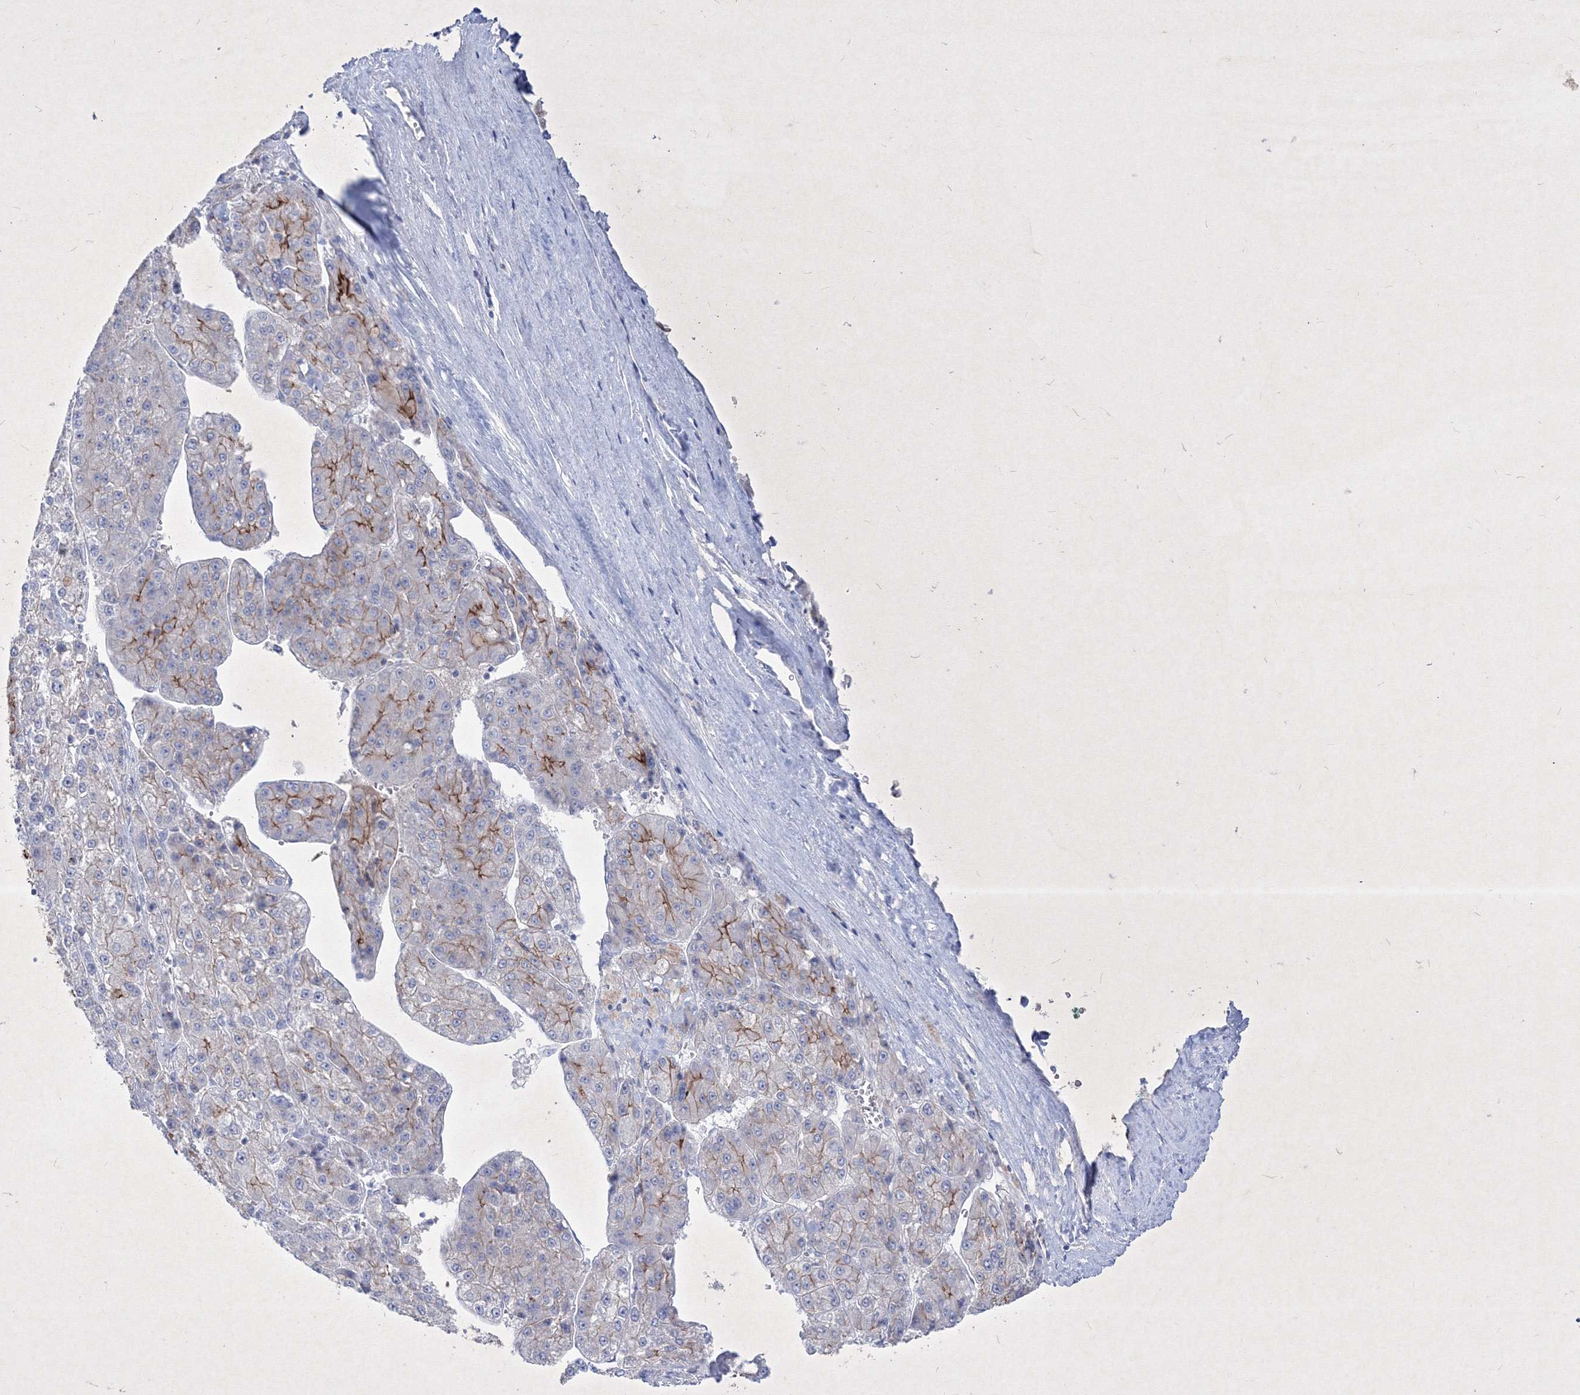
{"staining": {"intensity": "moderate", "quantity": "25%-75%", "location": "cytoplasmic/membranous"}, "tissue": "liver cancer", "cell_type": "Tumor cells", "image_type": "cancer", "snomed": [{"axis": "morphology", "description": "Carcinoma, Hepatocellular, NOS"}, {"axis": "topography", "description": "Liver"}], "caption": "Immunohistochemical staining of hepatocellular carcinoma (liver) displays medium levels of moderate cytoplasmic/membranous positivity in about 25%-75% of tumor cells.", "gene": "TMEM139", "patient": {"sex": "female", "age": 73}}